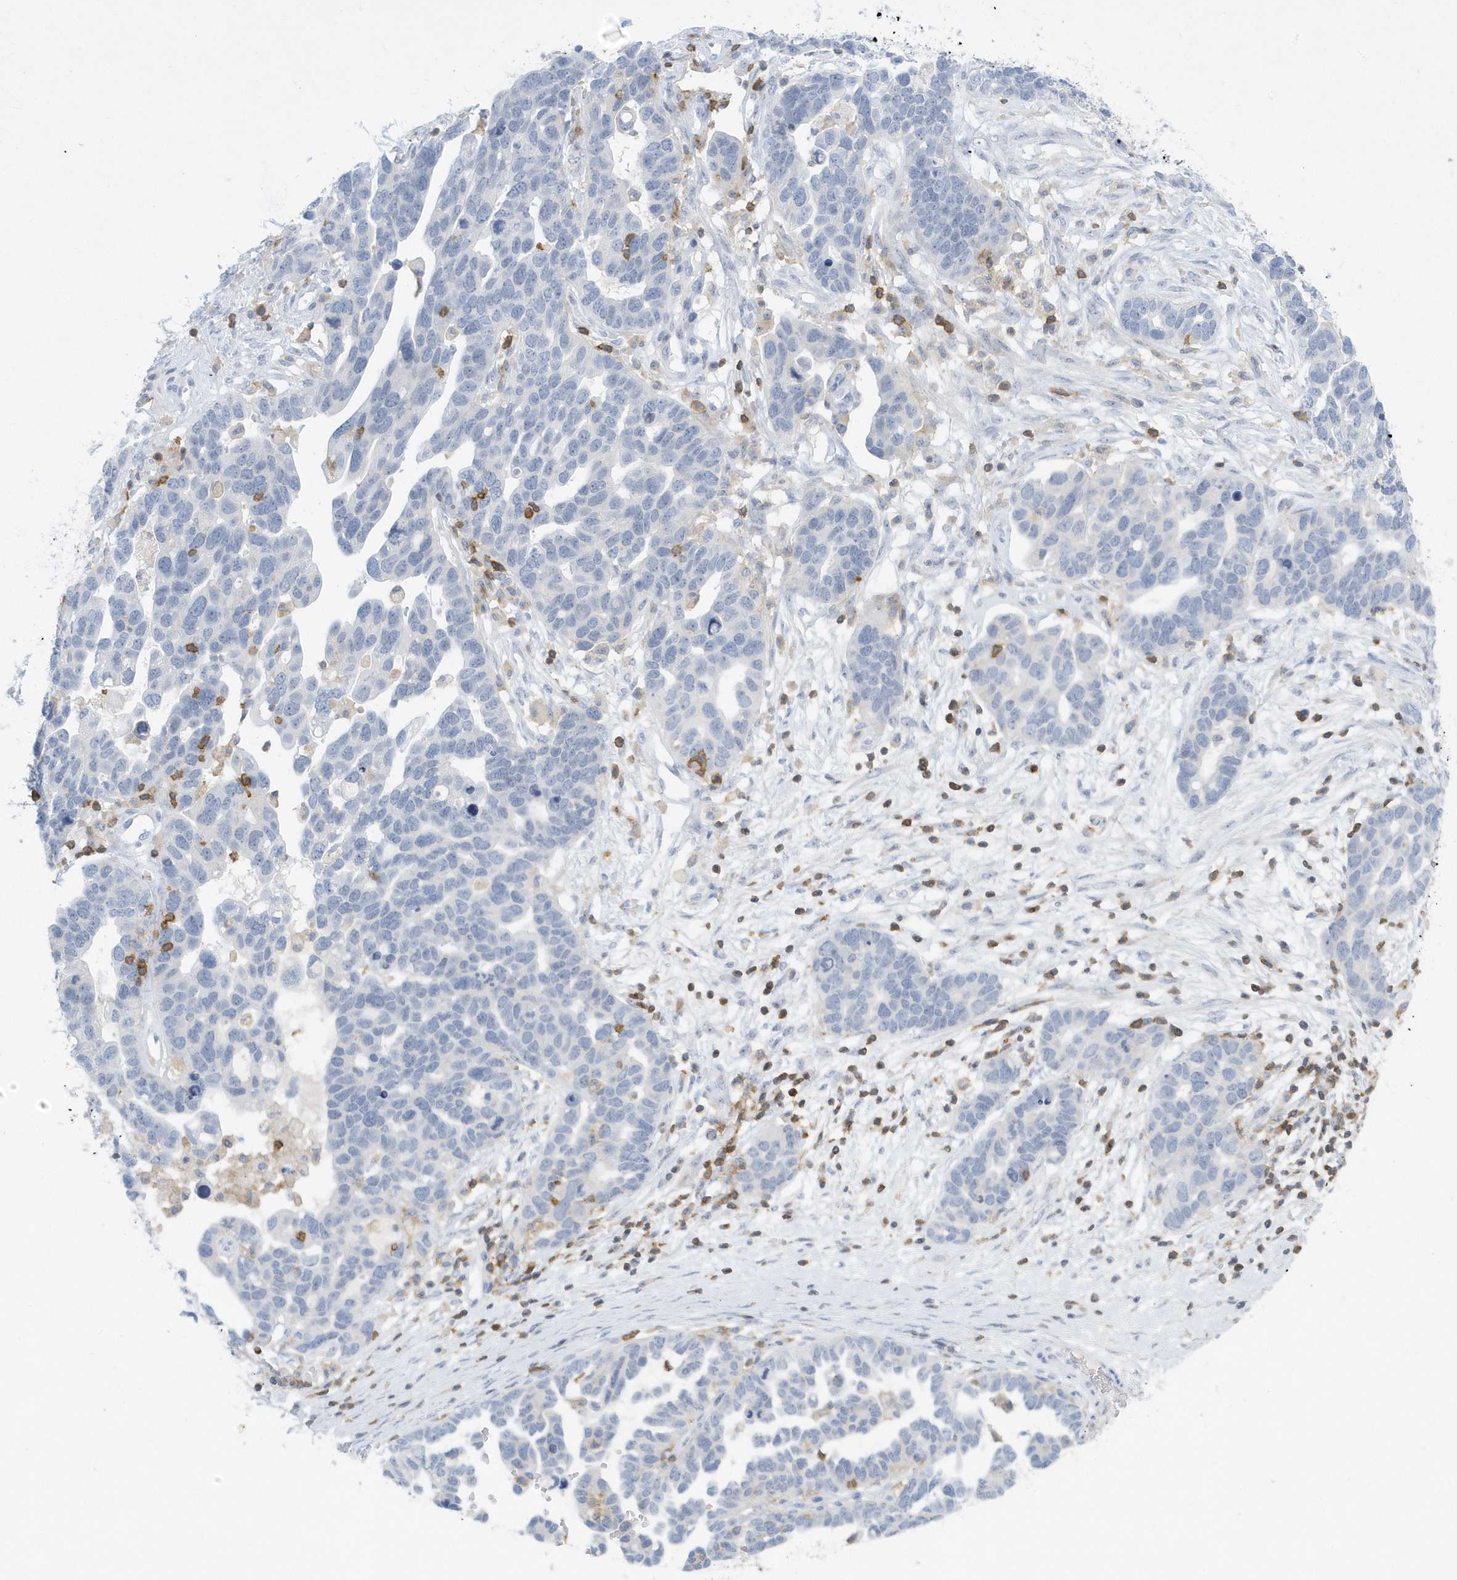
{"staining": {"intensity": "negative", "quantity": "none", "location": "none"}, "tissue": "ovarian cancer", "cell_type": "Tumor cells", "image_type": "cancer", "snomed": [{"axis": "morphology", "description": "Cystadenocarcinoma, serous, NOS"}, {"axis": "topography", "description": "Ovary"}], "caption": "IHC photomicrograph of human ovarian cancer stained for a protein (brown), which demonstrates no positivity in tumor cells.", "gene": "PSD4", "patient": {"sex": "female", "age": 54}}